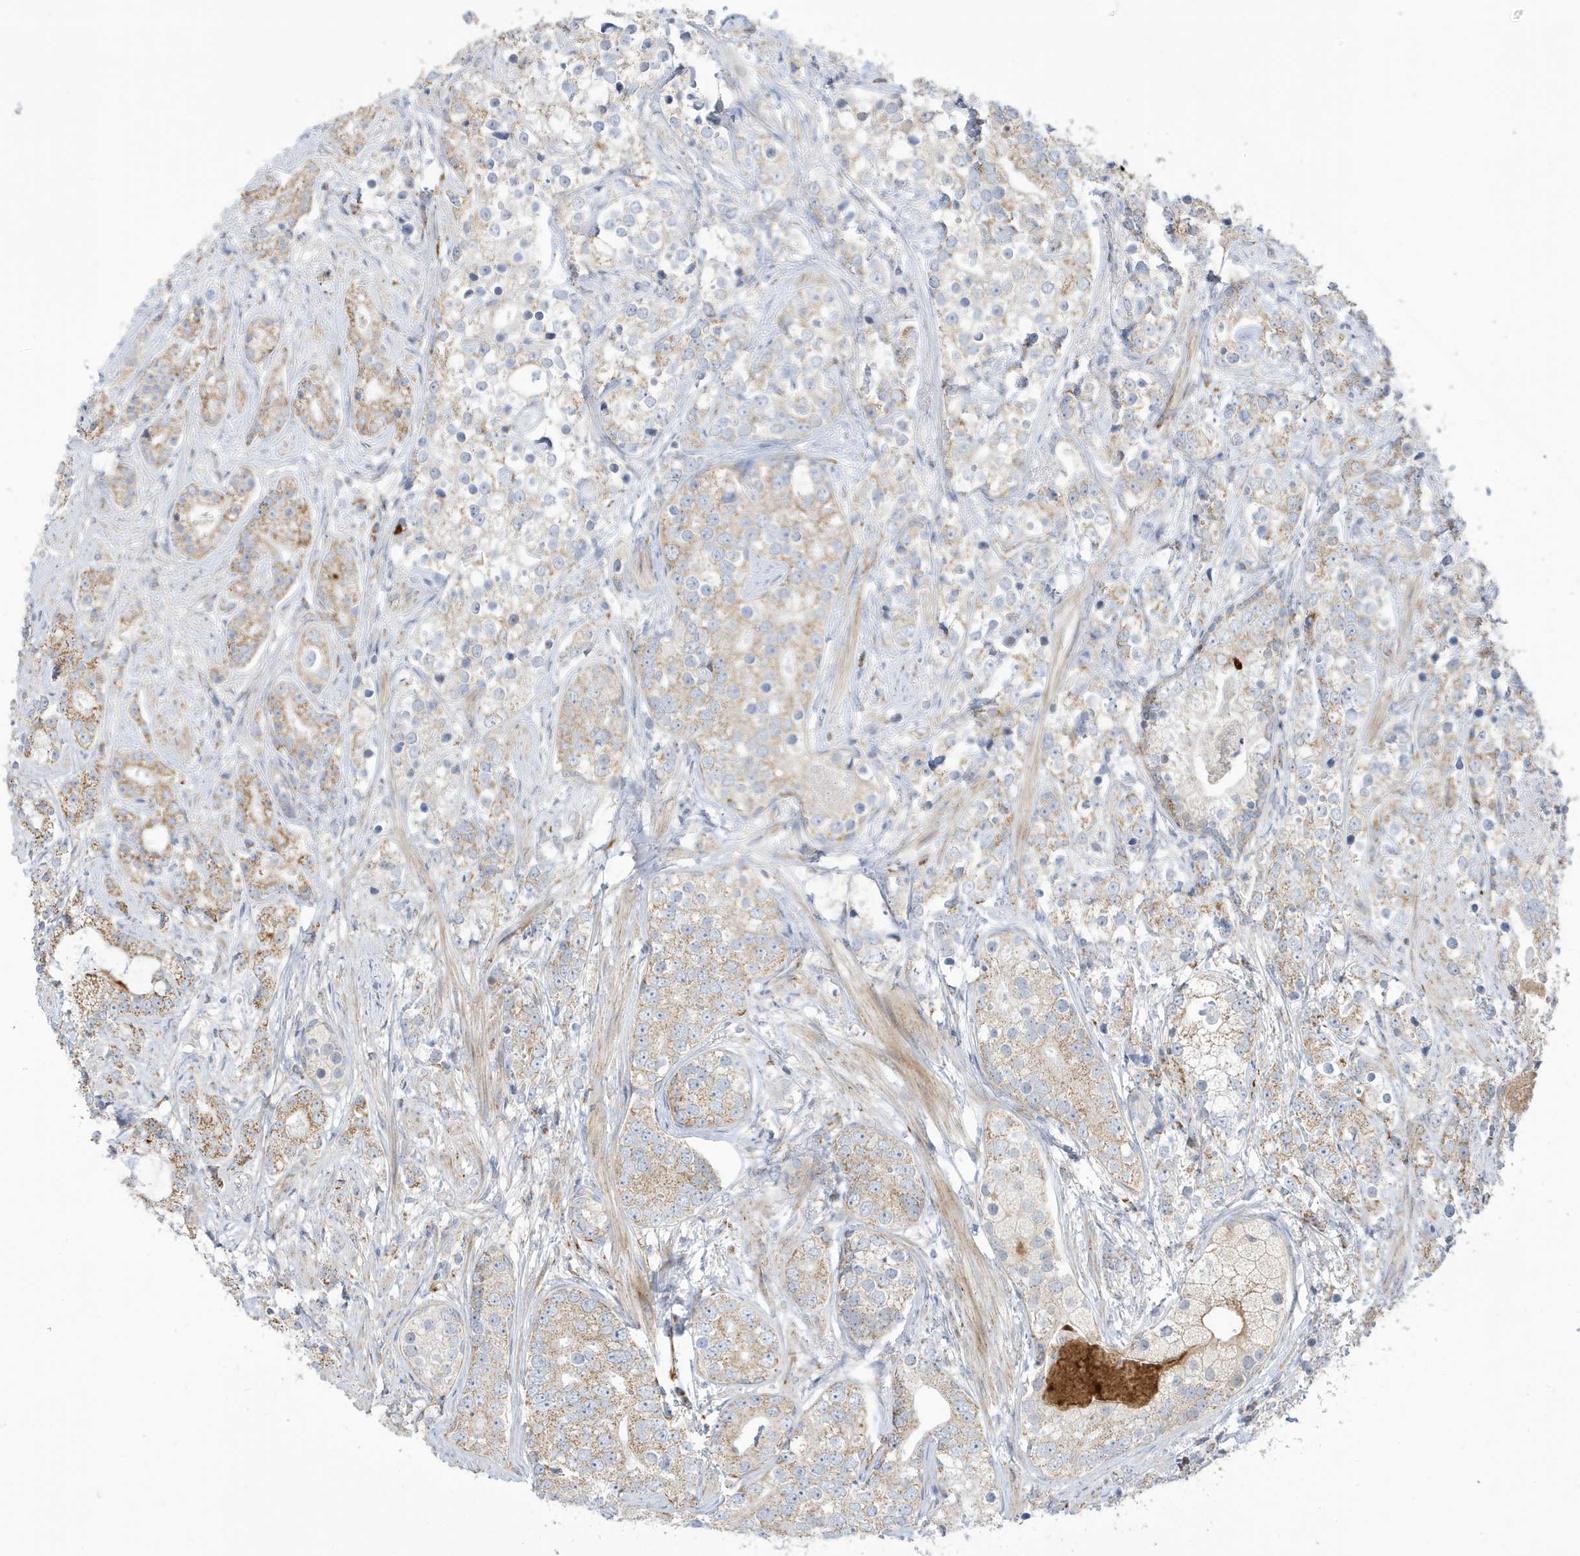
{"staining": {"intensity": "weak", "quantity": ">75%", "location": "cytoplasmic/membranous"}, "tissue": "prostate cancer", "cell_type": "Tumor cells", "image_type": "cancer", "snomed": [{"axis": "morphology", "description": "Adenocarcinoma, High grade"}, {"axis": "topography", "description": "Prostate"}], "caption": "Prostate cancer (high-grade adenocarcinoma) stained for a protein shows weak cytoplasmic/membranous positivity in tumor cells.", "gene": "IFT57", "patient": {"sex": "male", "age": 69}}